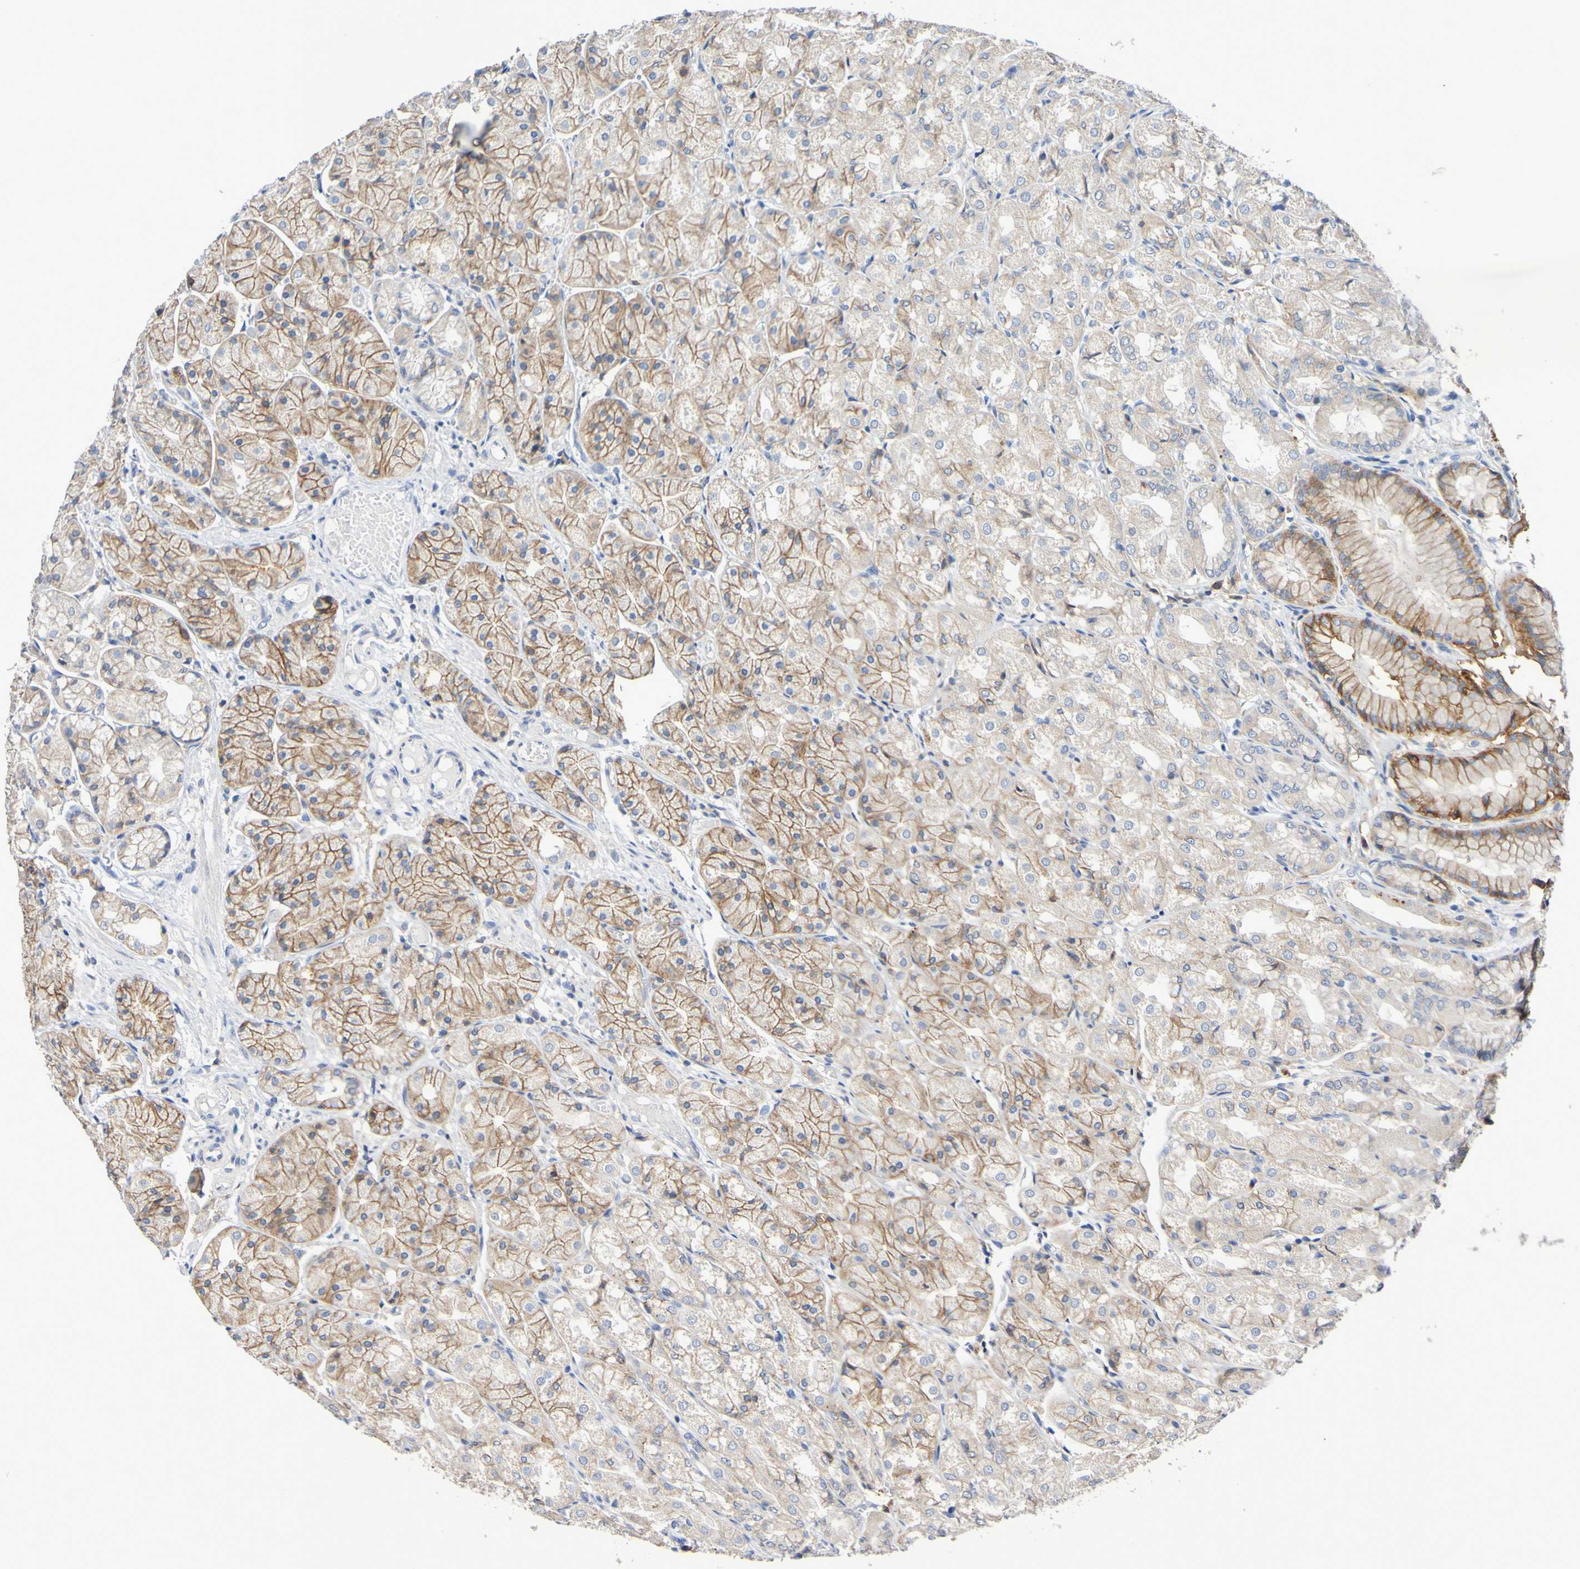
{"staining": {"intensity": "moderate", "quantity": ">75%", "location": "cytoplasmic/membranous"}, "tissue": "stomach", "cell_type": "Glandular cells", "image_type": "normal", "snomed": [{"axis": "morphology", "description": "Normal tissue, NOS"}, {"axis": "topography", "description": "Stomach, upper"}], "caption": "Stomach stained with IHC demonstrates moderate cytoplasmic/membranous positivity in about >75% of glandular cells.", "gene": "SLC3A2", "patient": {"sex": "male", "age": 72}}